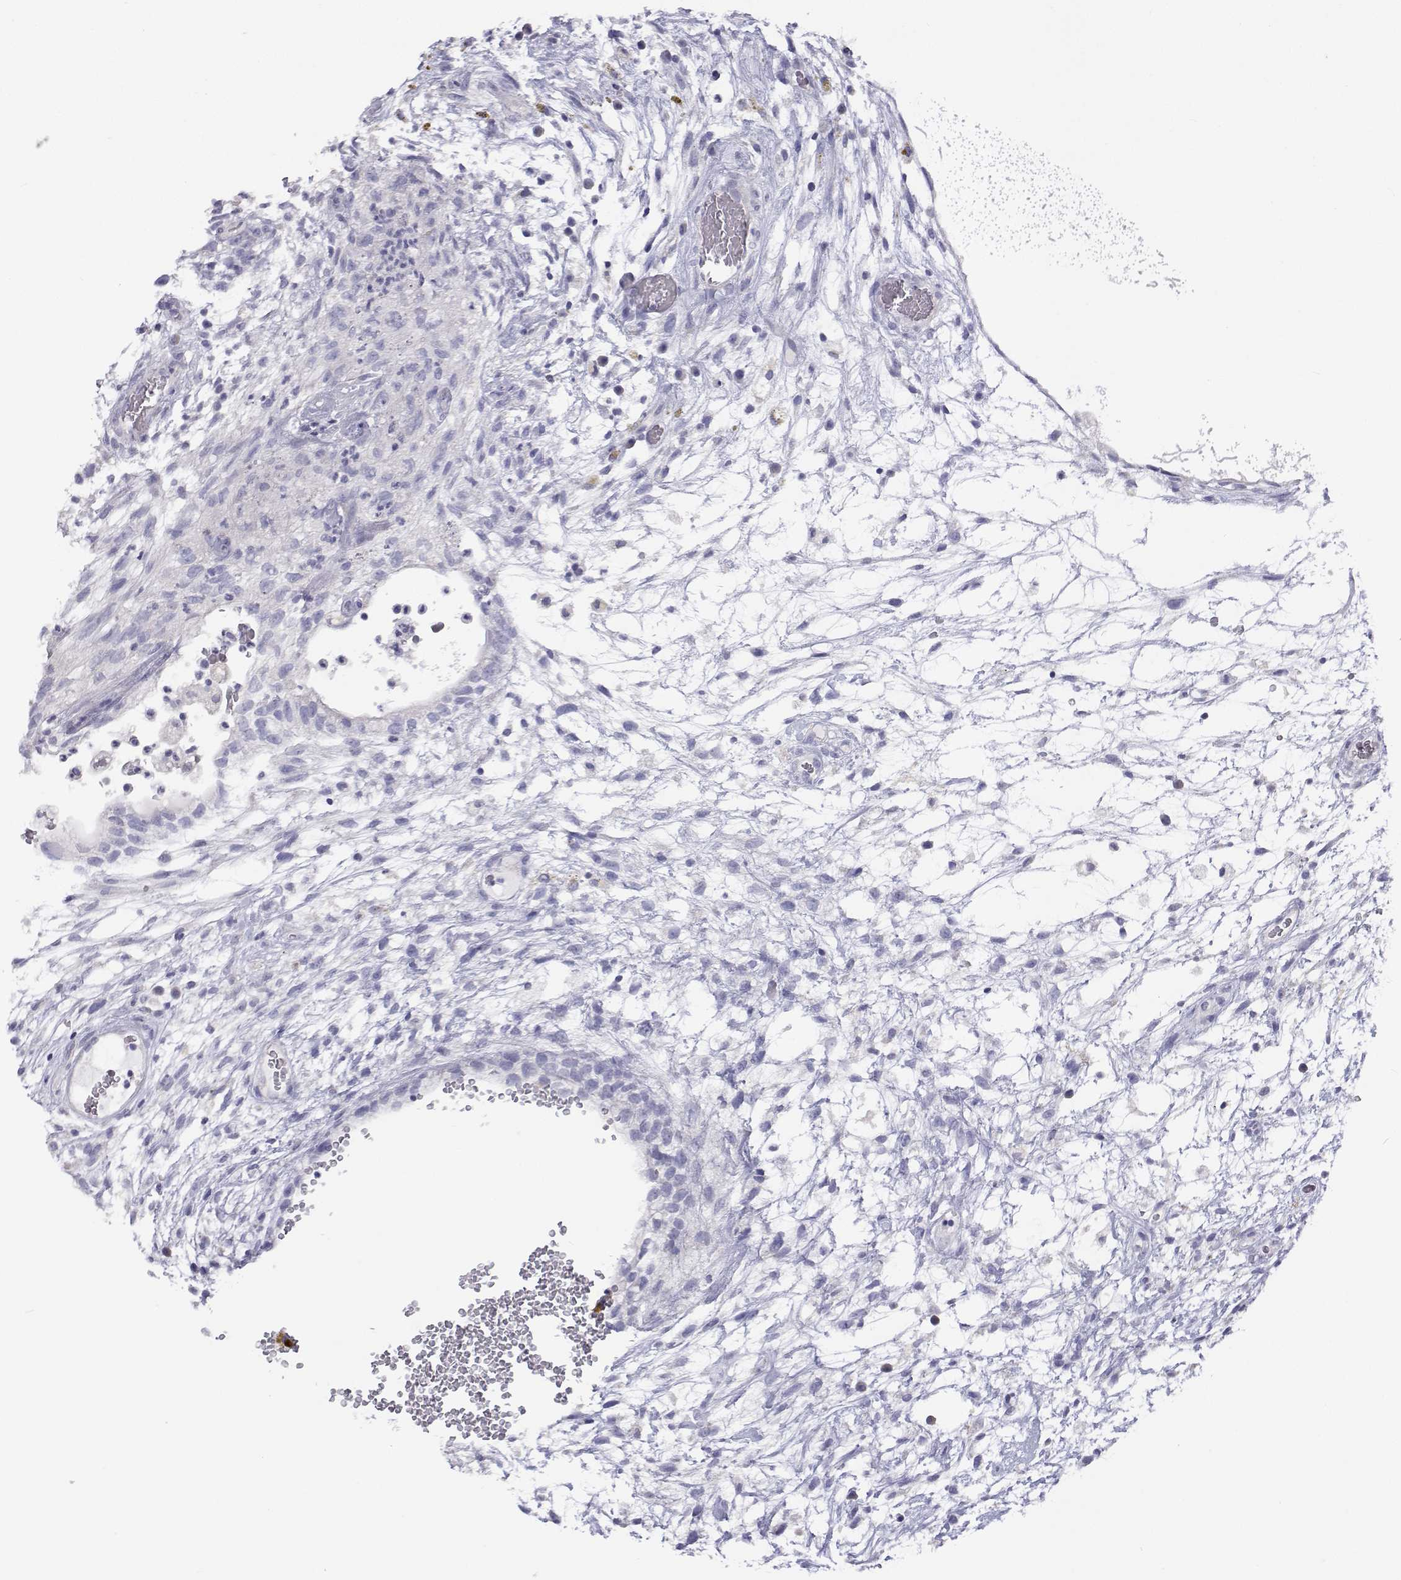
{"staining": {"intensity": "negative", "quantity": "none", "location": "none"}, "tissue": "testis cancer", "cell_type": "Tumor cells", "image_type": "cancer", "snomed": [{"axis": "morphology", "description": "Normal tissue, NOS"}, {"axis": "morphology", "description": "Carcinoma, Embryonal, NOS"}, {"axis": "topography", "description": "Testis"}], "caption": "There is no significant staining in tumor cells of embryonal carcinoma (testis). (DAB immunohistochemistry, high magnification).", "gene": "ANKRD65", "patient": {"sex": "male", "age": 32}}